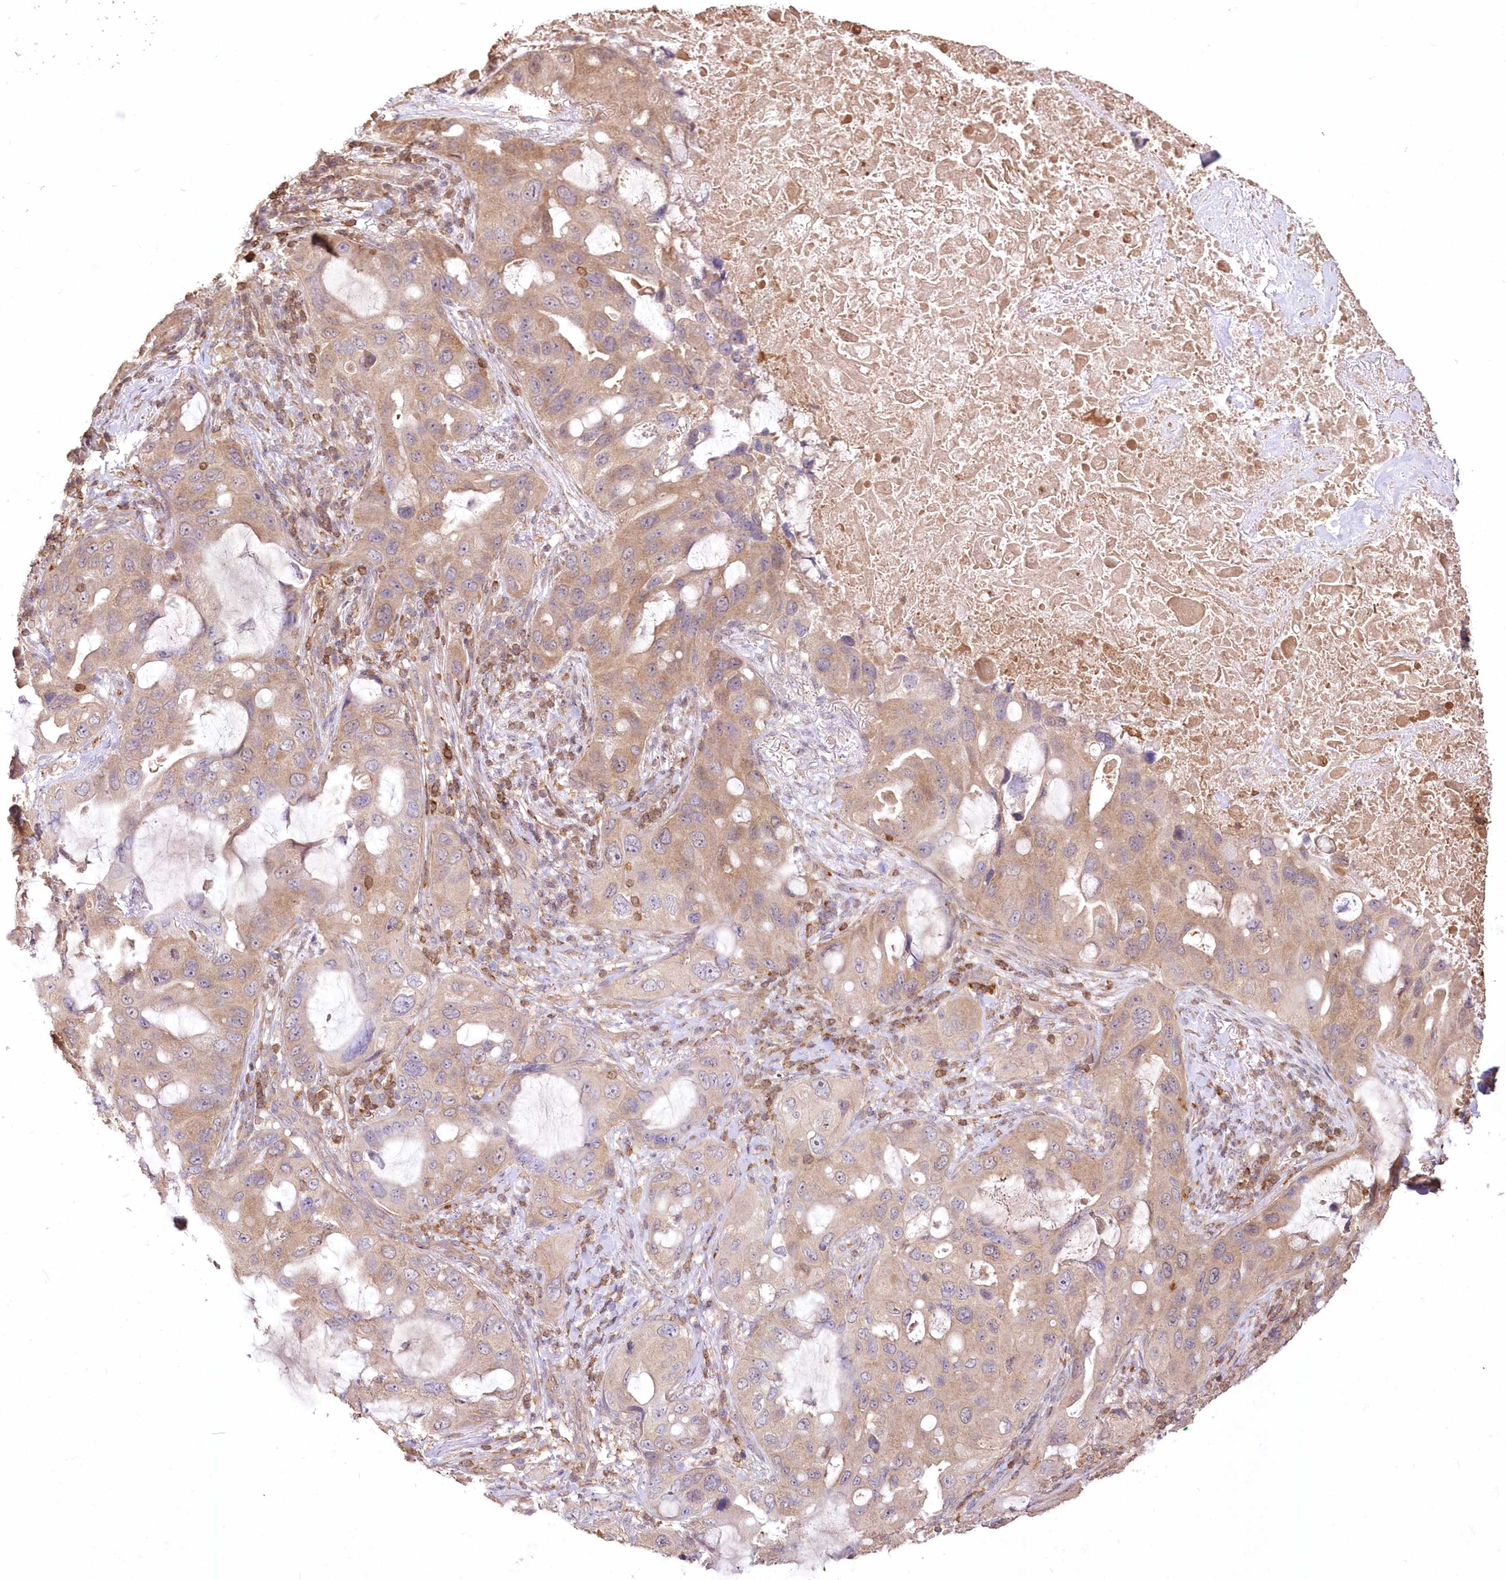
{"staining": {"intensity": "weak", "quantity": "25%-75%", "location": "cytoplasmic/membranous"}, "tissue": "lung cancer", "cell_type": "Tumor cells", "image_type": "cancer", "snomed": [{"axis": "morphology", "description": "Squamous cell carcinoma, NOS"}, {"axis": "topography", "description": "Lung"}], "caption": "Lung cancer (squamous cell carcinoma) was stained to show a protein in brown. There is low levels of weak cytoplasmic/membranous positivity in approximately 25%-75% of tumor cells.", "gene": "STK17B", "patient": {"sex": "female", "age": 73}}